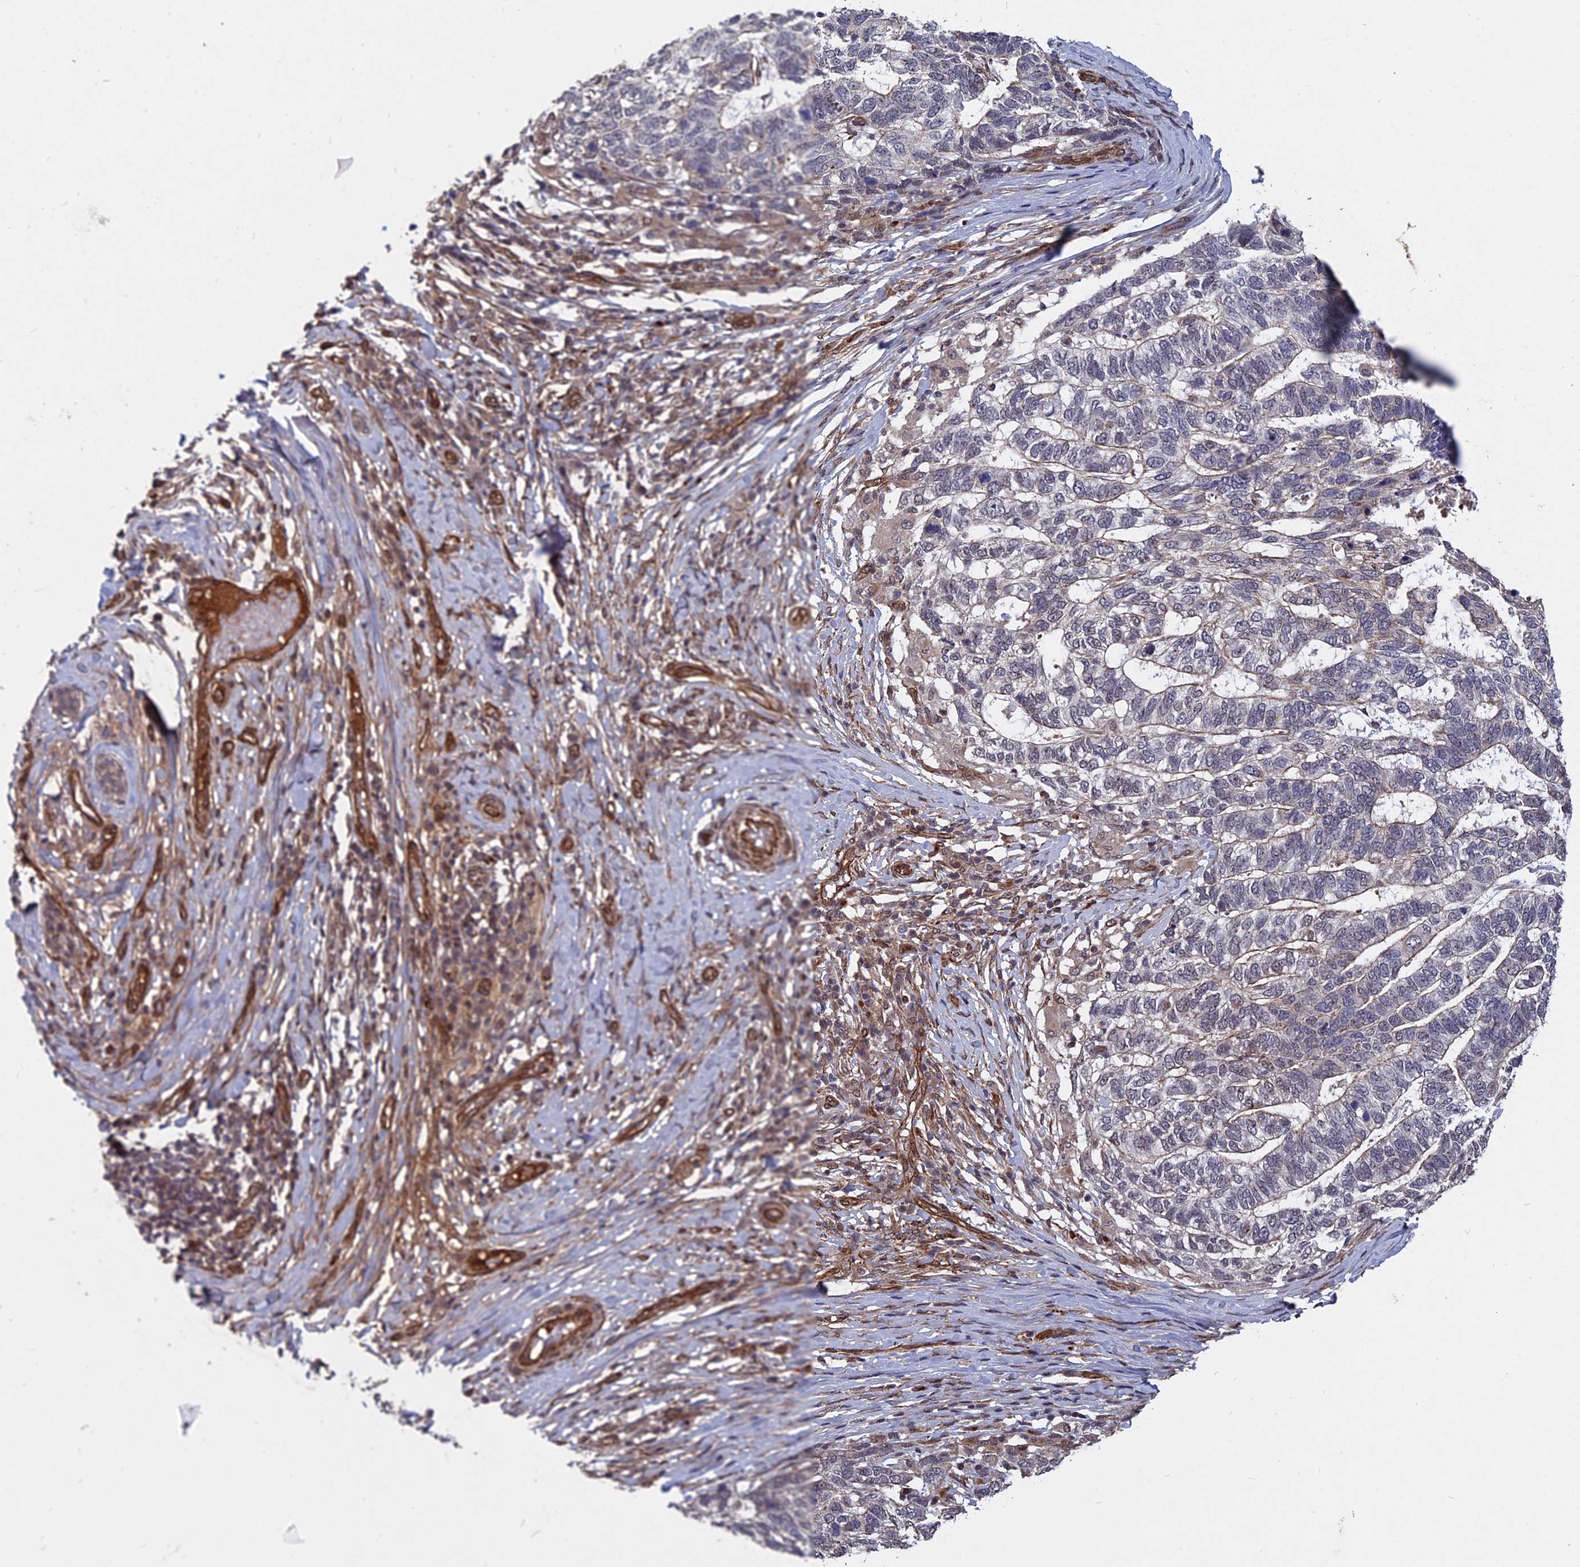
{"staining": {"intensity": "negative", "quantity": "none", "location": "none"}, "tissue": "skin cancer", "cell_type": "Tumor cells", "image_type": "cancer", "snomed": [{"axis": "morphology", "description": "Basal cell carcinoma"}, {"axis": "topography", "description": "Skin"}], "caption": "Skin basal cell carcinoma stained for a protein using IHC exhibits no staining tumor cells.", "gene": "NOSIP", "patient": {"sex": "female", "age": 65}}